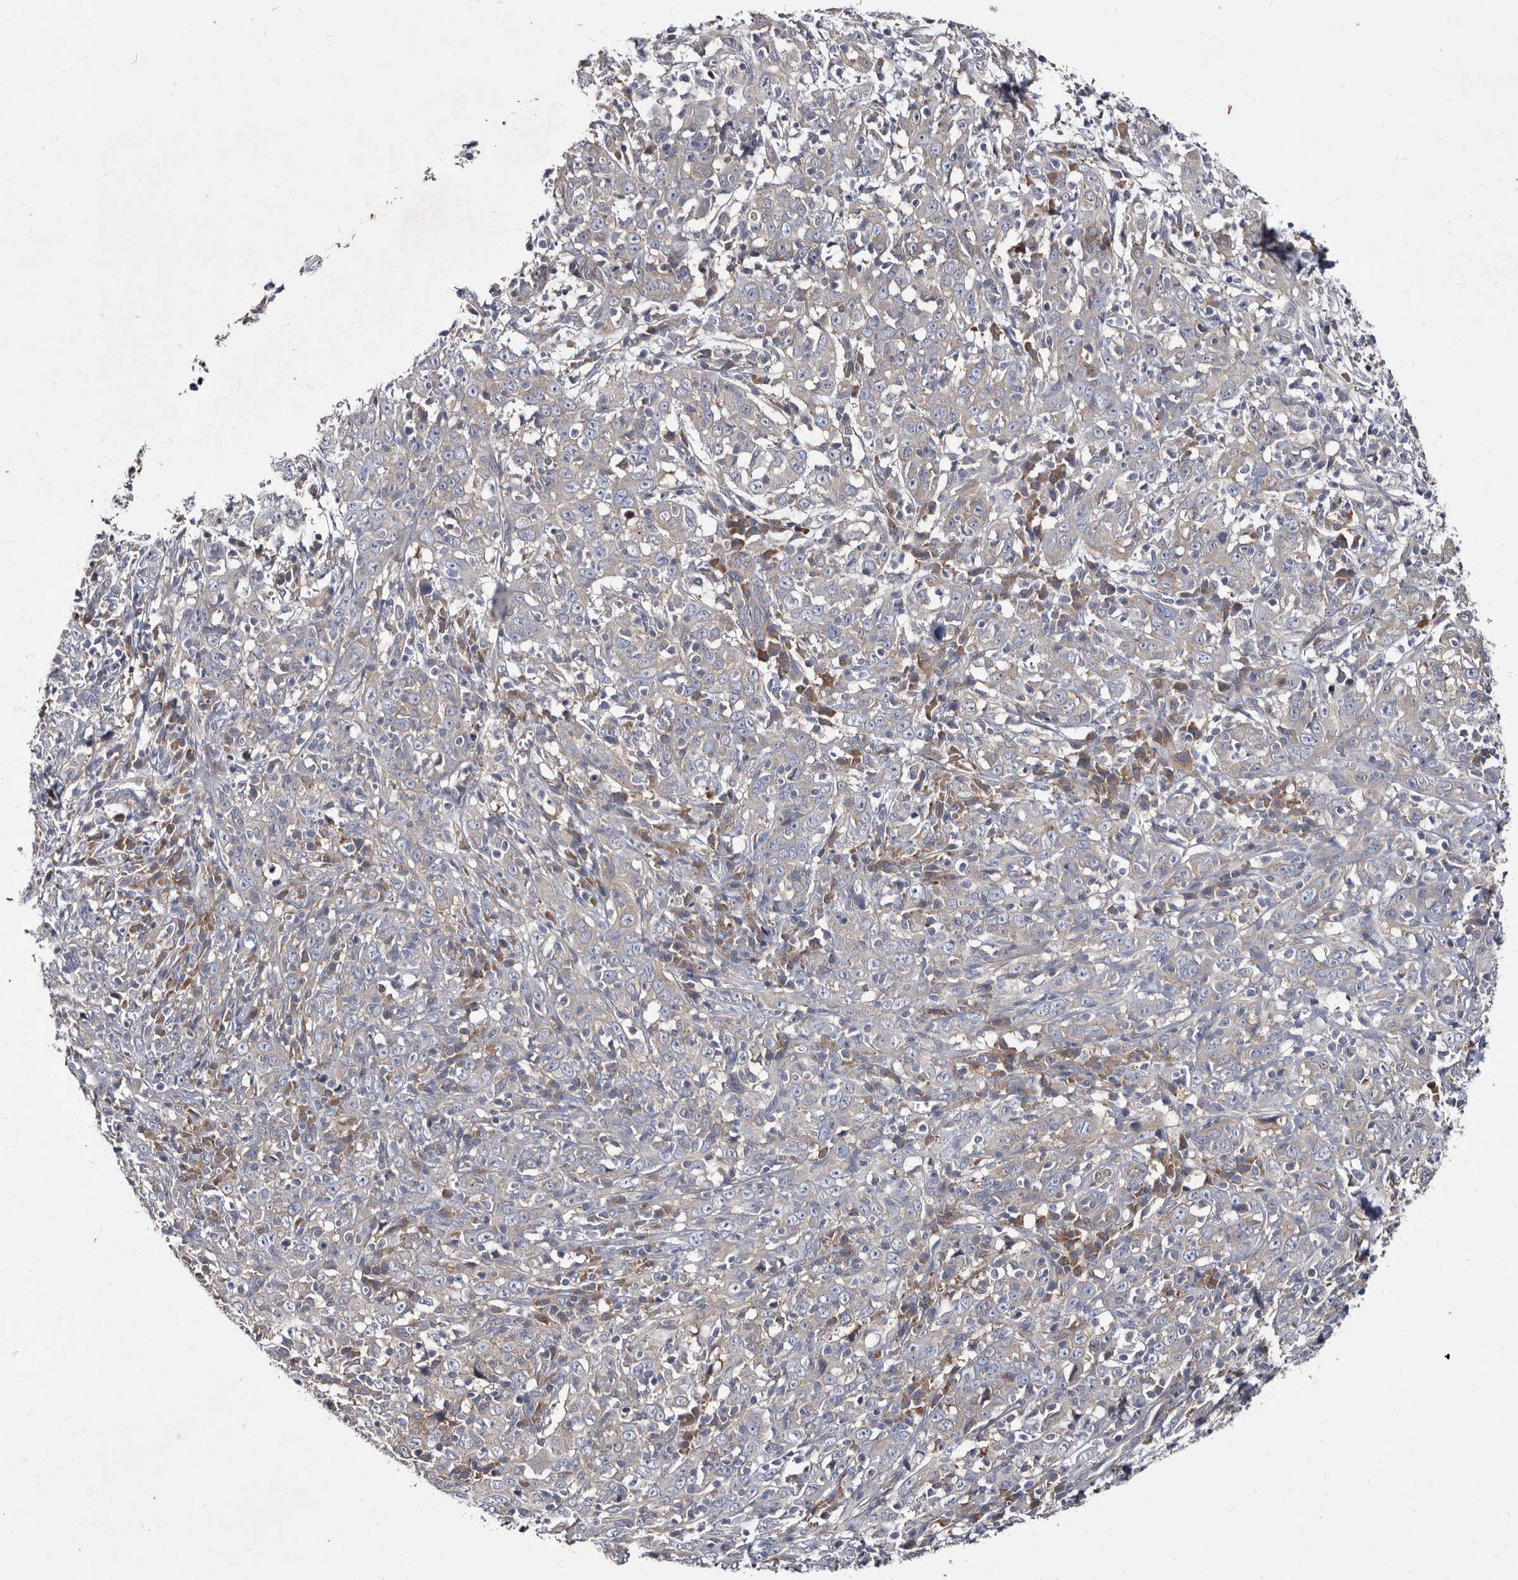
{"staining": {"intensity": "weak", "quantity": "25%-75%", "location": "cytoplasmic/membranous"}, "tissue": "cervical cancer", "cell_type": "Tumor cells", "image_type": "cancer", "snomed": [{"axis": "morphology", "description": "Squamous cell carcinoma, NOS"}, {"axis": "topography", "description": "Cervix"}], "caption": "Cervical cancer was stained to show a protein in brown. There is low levels of weak cytoplasmic/membranous staining in about 25%-75% of tumor cells. The staining was performed using DAB to visualize the protein expression in brown, while the nuclei were stained in blue with hematoxylin (Magnification: 20x).", "gene": "ABCF2", "patient": {"sex": "female", "age": 46}}